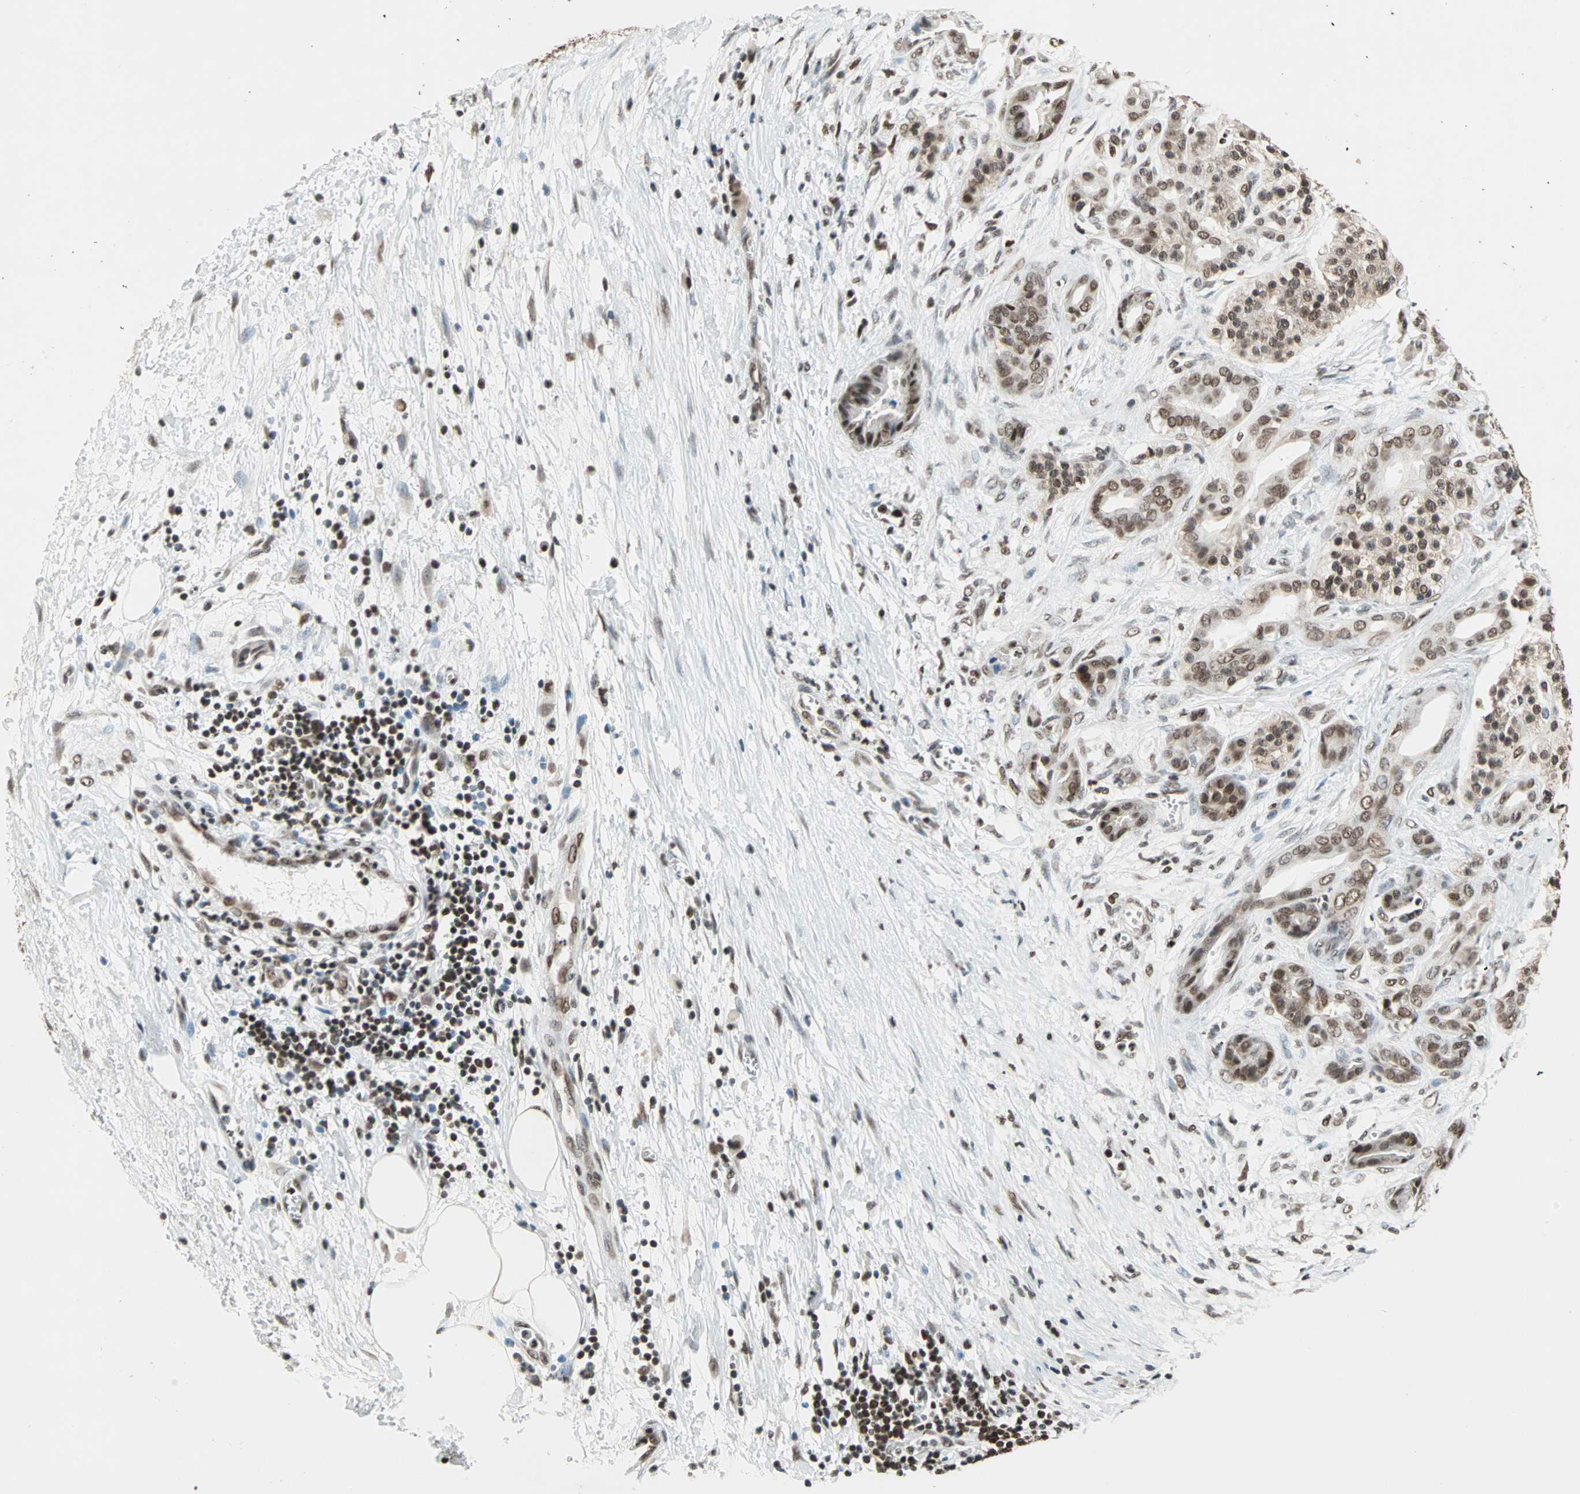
{"staining": {"intensity": "moderate", "quantity": ">75%", "location": "nuclear"}, "tissue": "pancreatic cancer", "cell_type": "Tumor cells", "image_type": "cancer", "snomed": [{"axis": "morphology", "description": "Adenocarcinoma, NOS"}, {"axis": "topography", "description": "Pancreas"}], "caption": "A brown stain labels moderate nuclear expression of a protein in human pancreatic adenocarcinoma tumor cells.", "gene": "DAZAP1", "patient": {"sex": "male", "age": 59}}